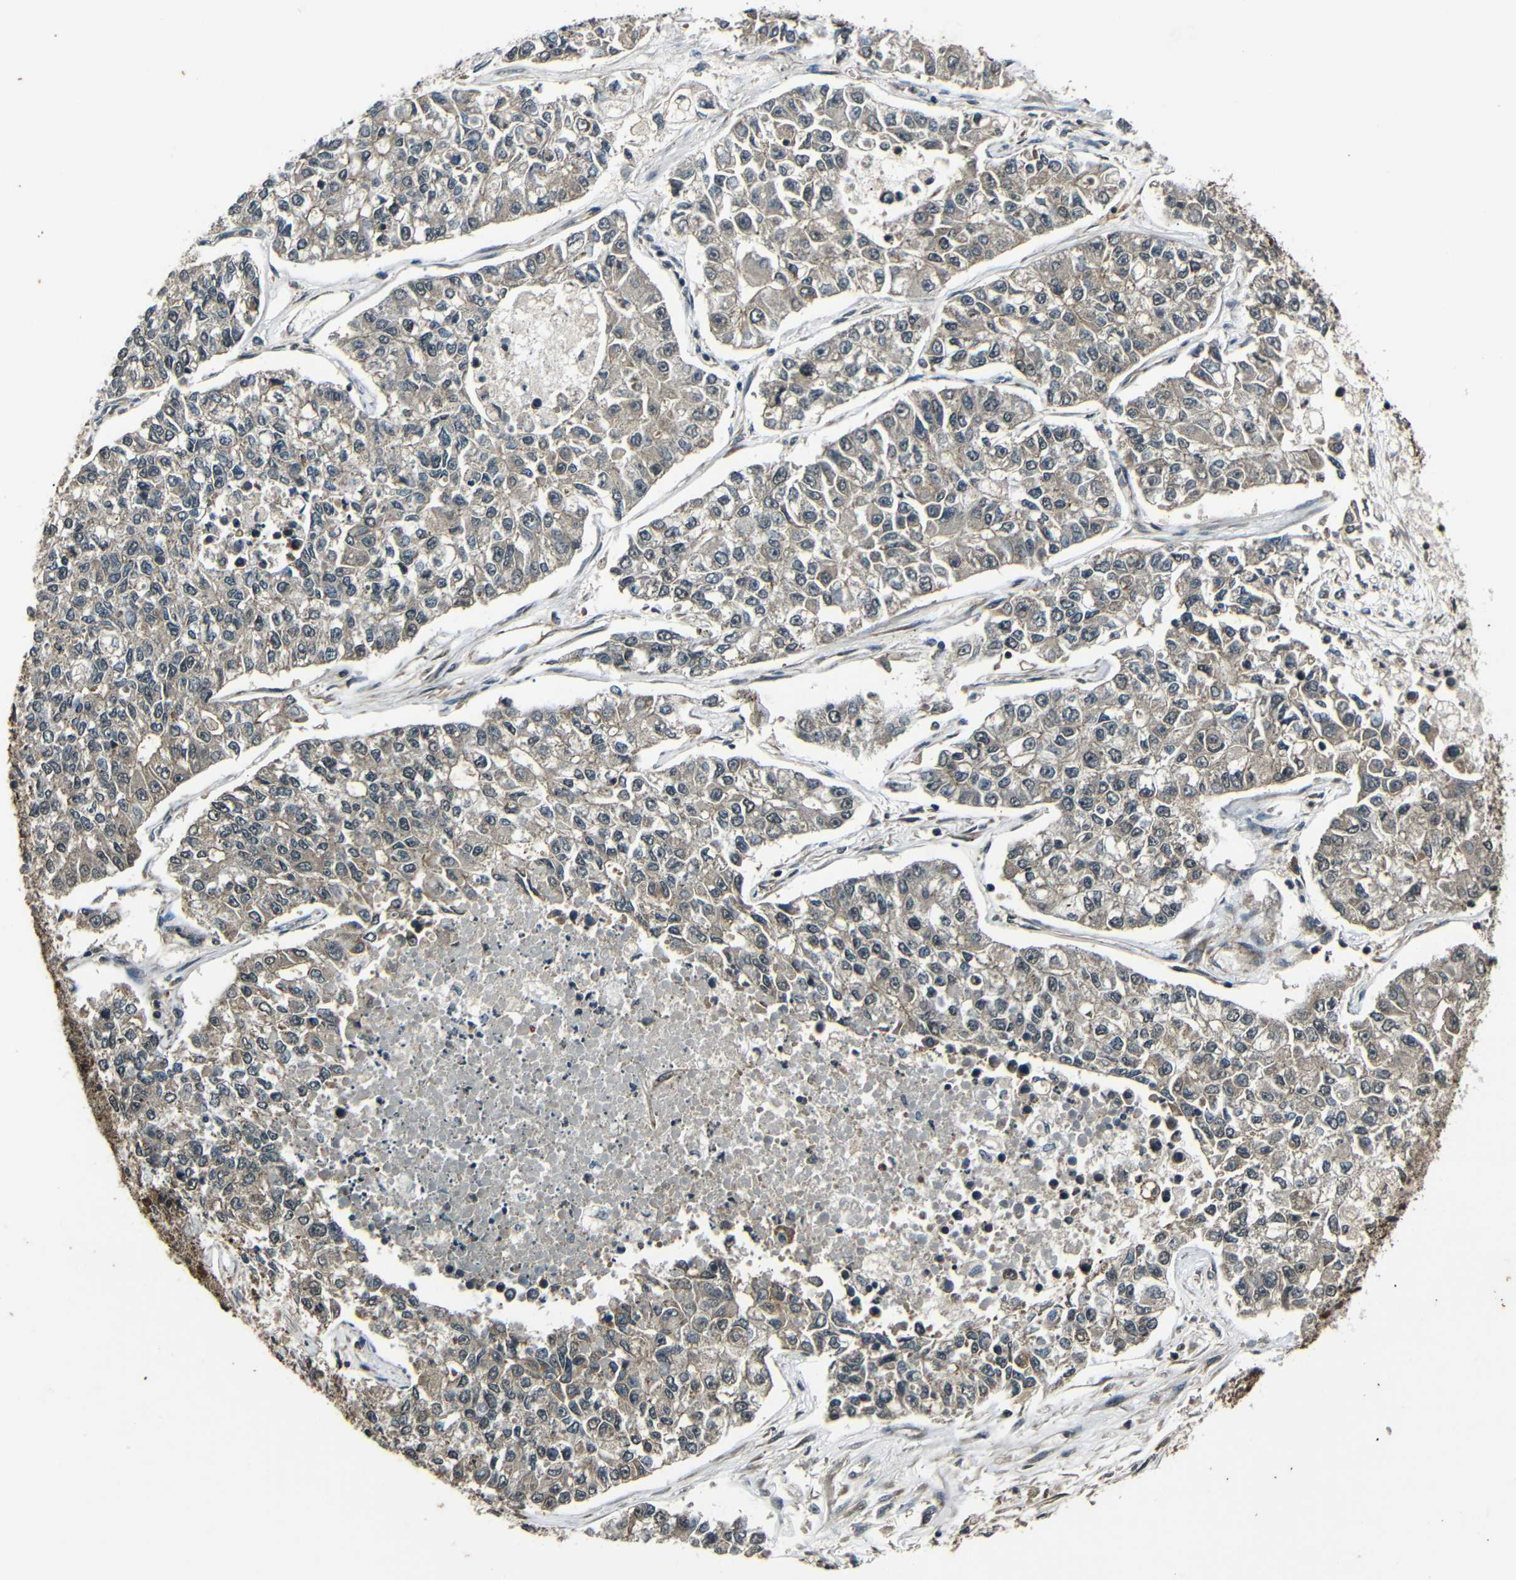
{"staining": {"intensity": "weak", "quantity": ">75%", "location": "cytoplasmic/membranous"}, "tissue": "lung cancer", "cell_type": "Tumor cells", "image_type": "cancer", "snomed": [{"axis": "morphology", "description": "Adenocarcinoma, NOS"}, {"axis": "topography", "description": "Lung"}], "caption": "Immunohistochemical staining of human lung adenocarcinoma demonstrates weak cytoplasmic/membranous protein positivity in about >75% of tumor cells.", "gene": "PLK2", "patient": {"sex": "male", "age": 49}}